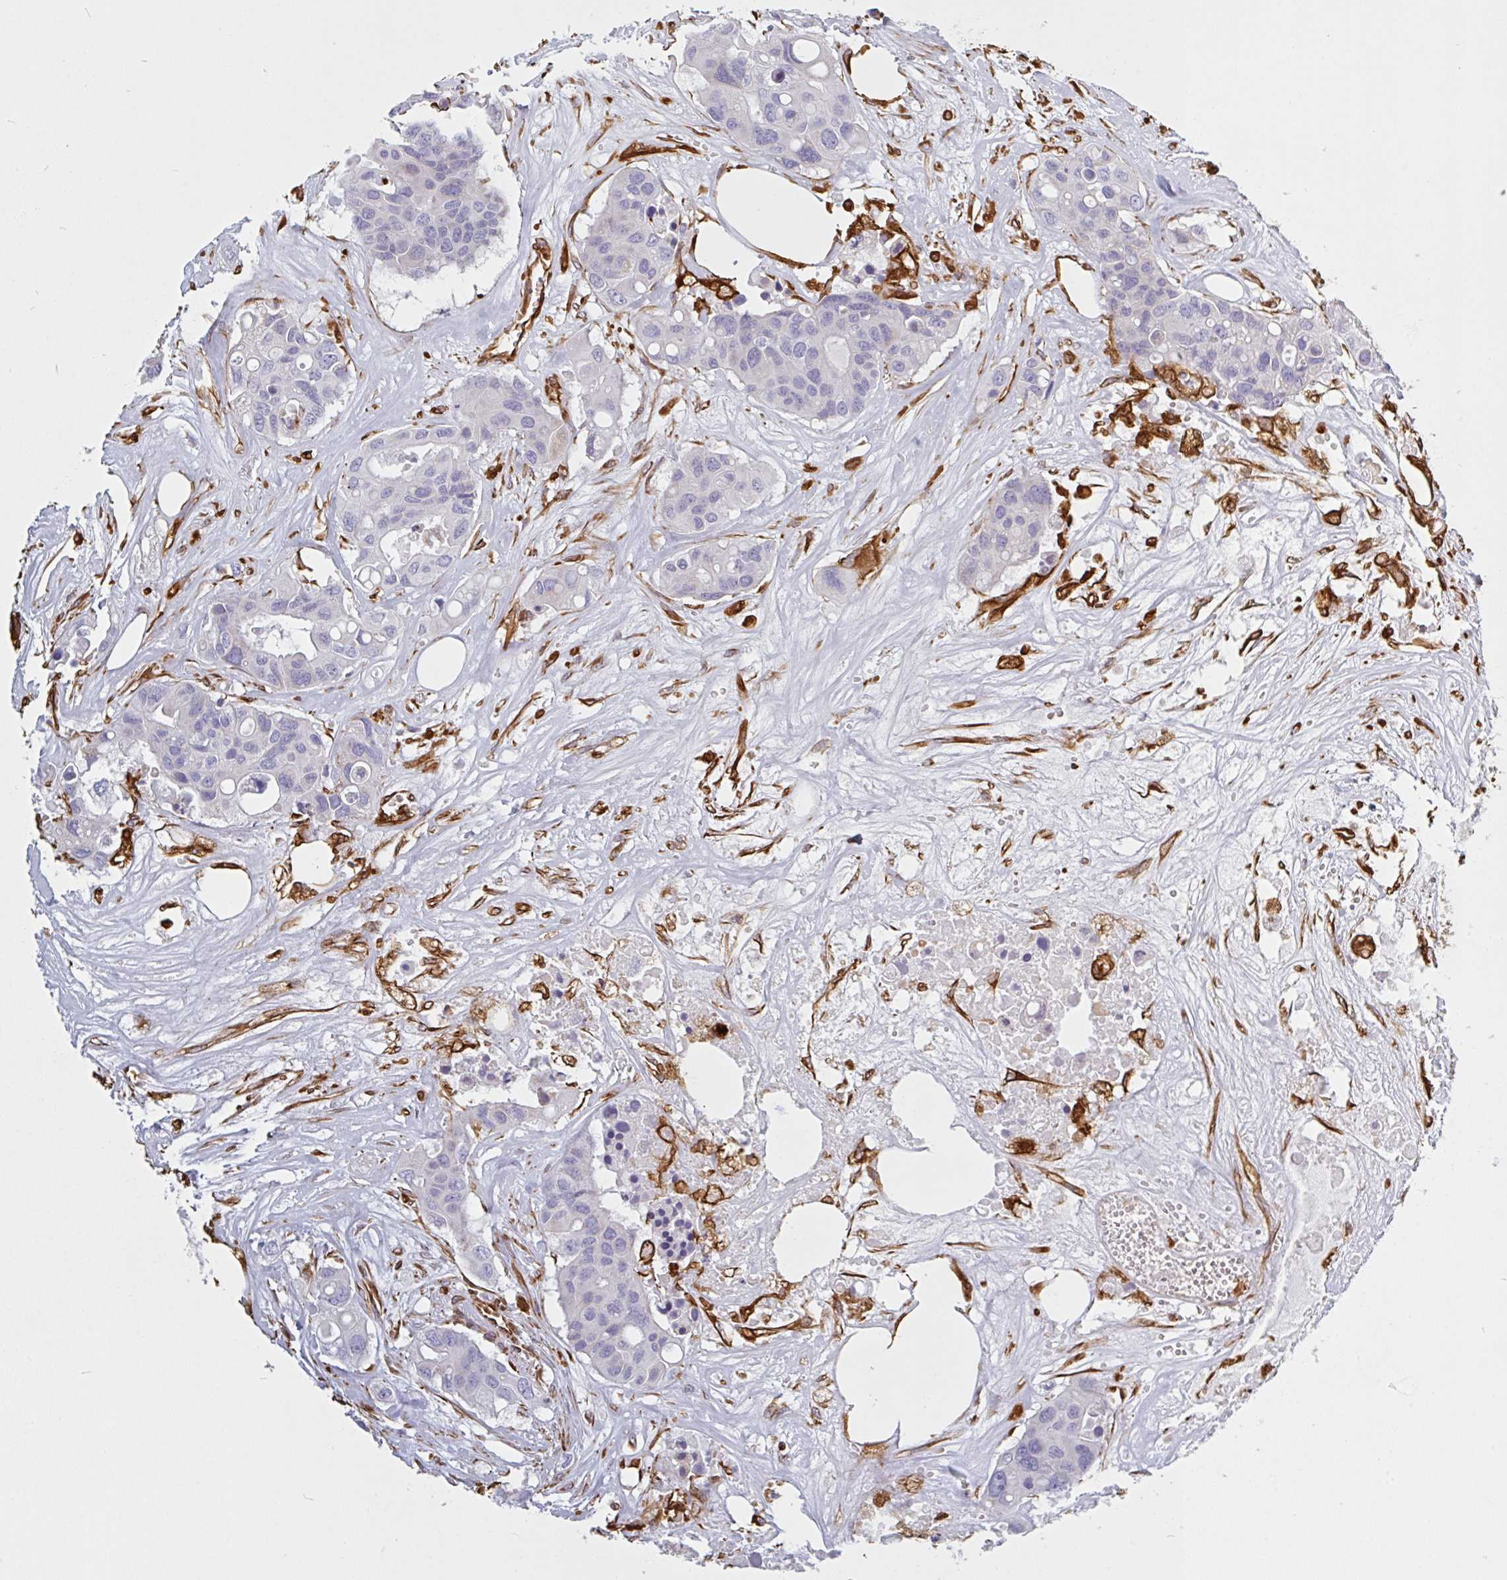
{"staining": {"intensity": "negative", "quantity": "none", "location": "none"}, "tissue": "colorectal cancer", "cell_type": "Tumor cells", "image_type": "cancer", "snomed": [{"axis": "morphology", "description": "Adenocarcinoma, NOS"}, {"axis": "topography", "description": "Colon"}], "caption": "Photomicrograph shows no significant protein expression in tumor cells of colorectal cancer.", "gene": "PPFIA1", "patient": {"sex": "male", "age": 77}}